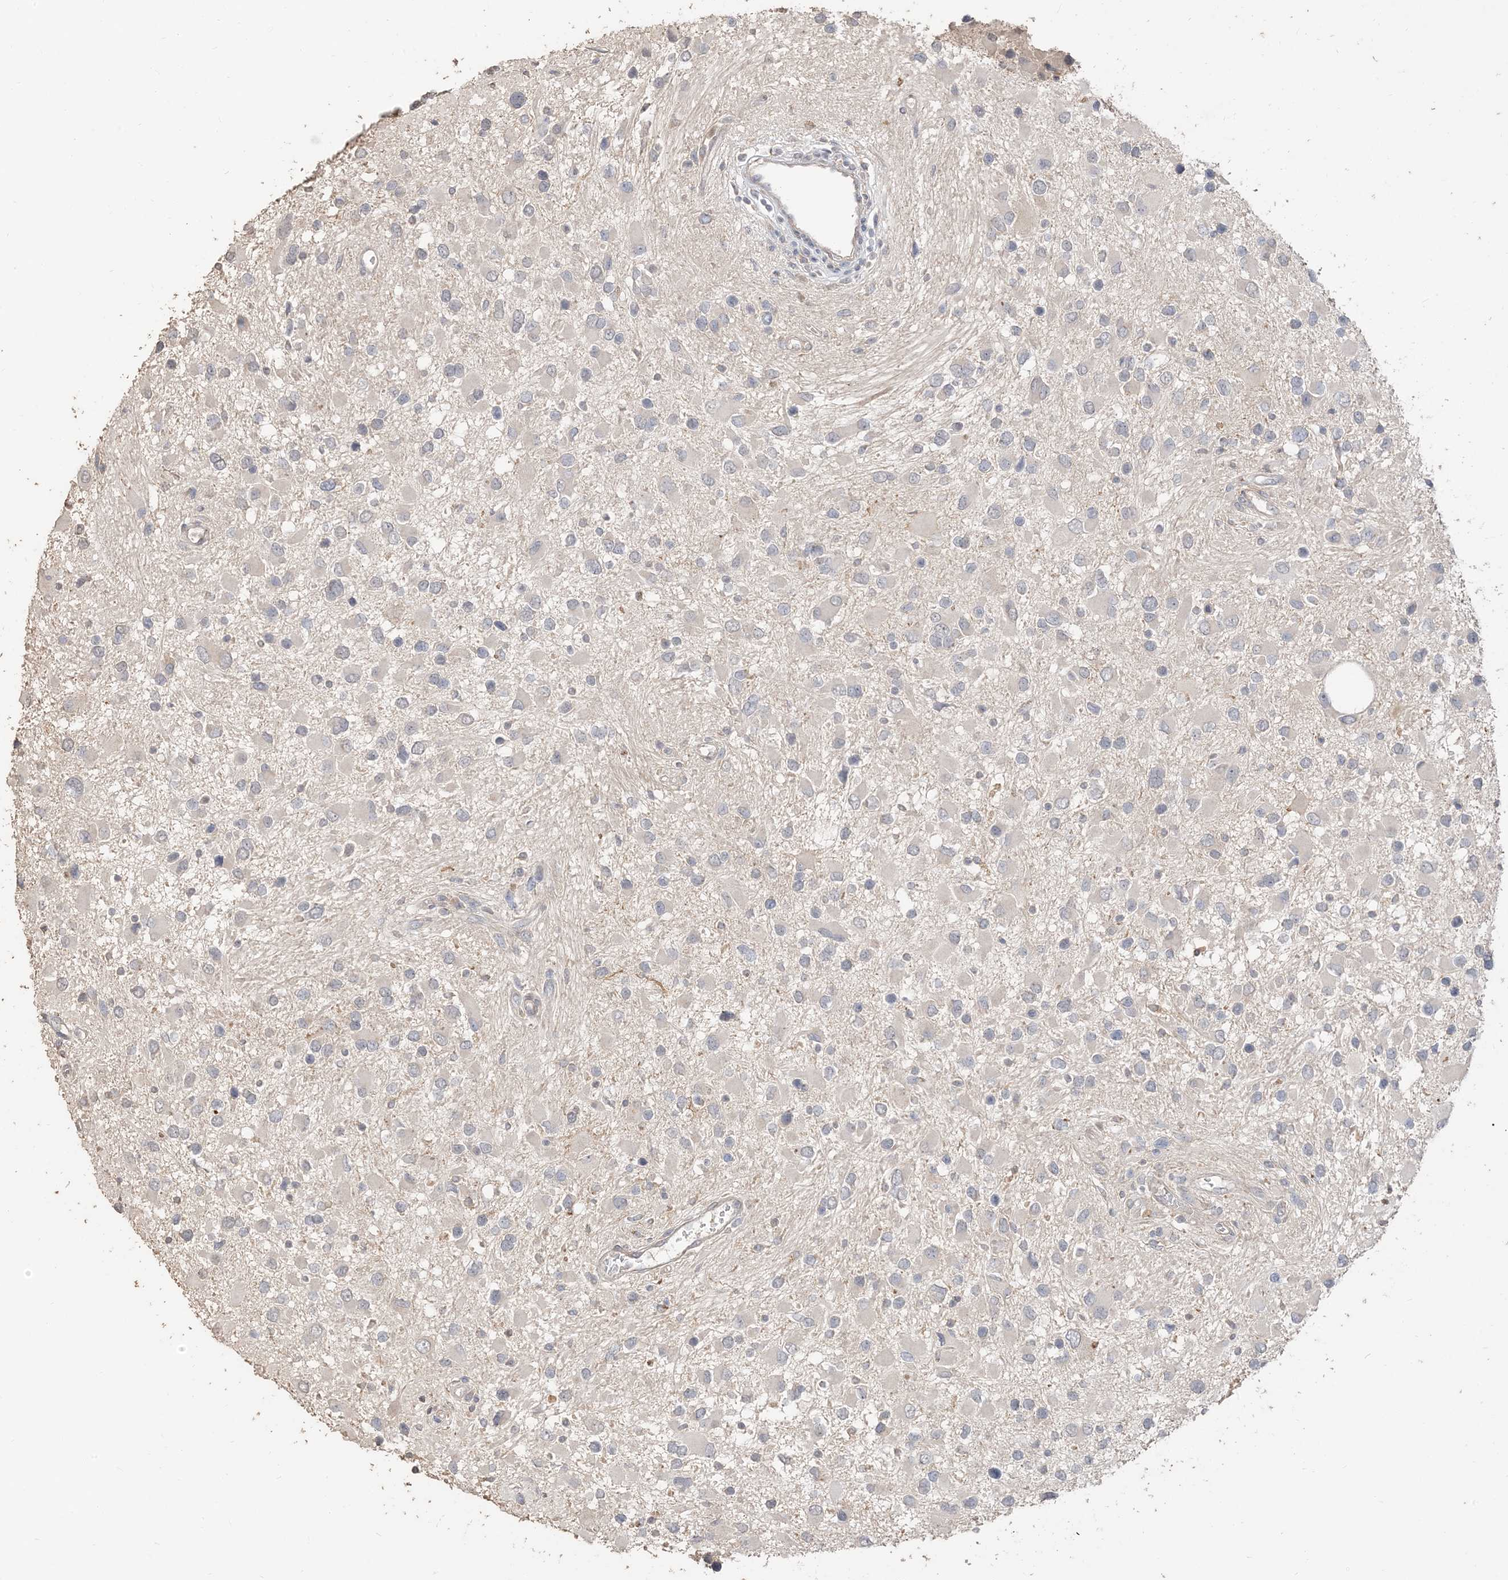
{"staining": {"intensity": "negative", "quantity": "none", "location": "none"}, "tissue": "glioma", "cell_type": "Tumor cells", "image_type": "cancer", "snomed": [{"axis": "morphology", "description": "Glioma, malignant, High grade"}, {"axis": "topography", "description": "Brain"}], "caption": "The micrograph demonstrates no staining of tumor cells in glioma.", "gene": "RNF175", "patient": {"sex": "male", "age": 53}}